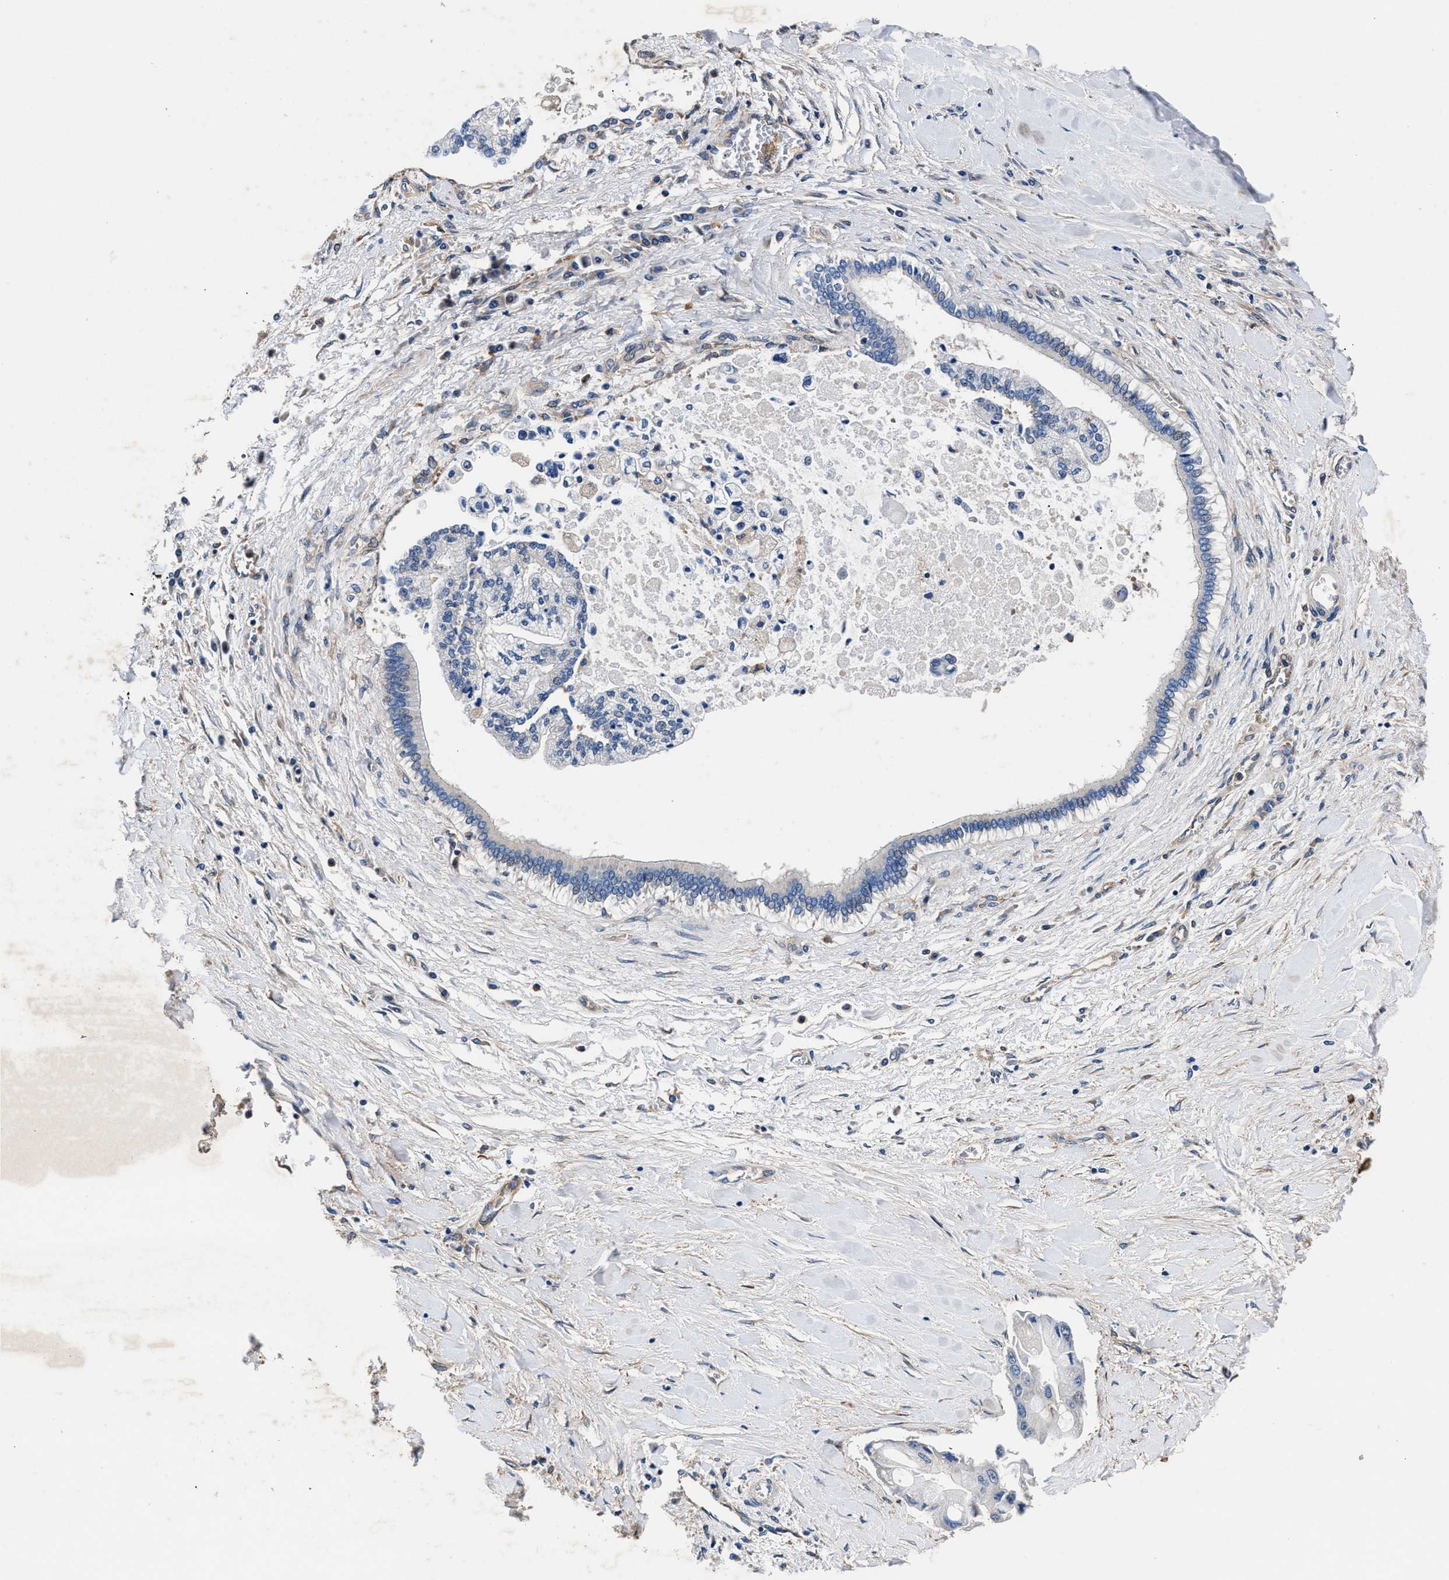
{"staining": {"intensity": "negative", "quantity": "none", "location": "none"}, "tissue": "liver cancer", "cell_type": "Tumor cells", "image_type": "cancer", "snomed": [{"axis": "morphology", "description": "Cholangiocarcinoma"}, {"axis": "topography", "description": "Liver"}], "caption": "There is no significant positivity in tumor cells of liver cancer (cholangiocarcinoma).", "gene": "SH3GL1", "patient": {"sex": "male", "age": 50}}